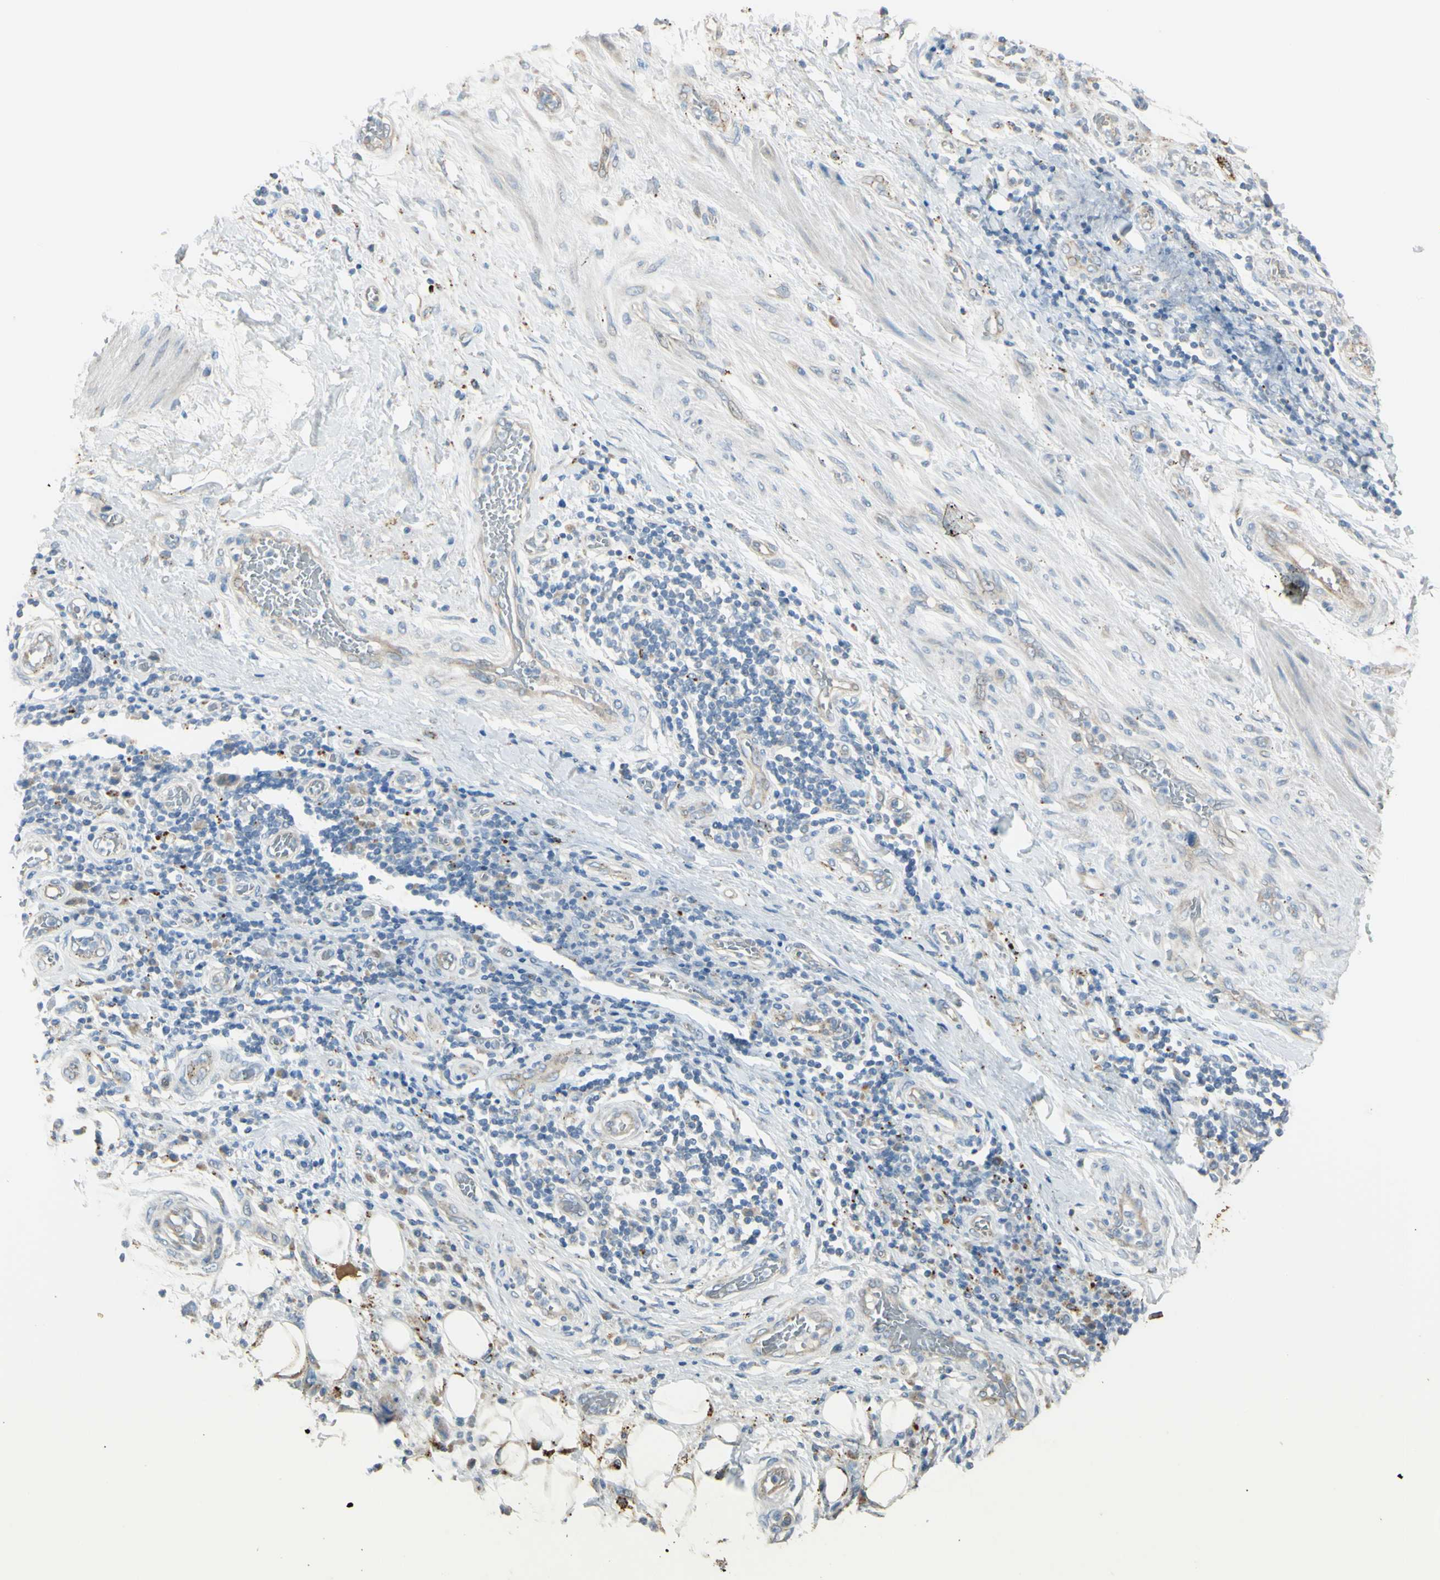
{"staining": {"intensity": "weak", "quantity": "25%-75%", "location": "cytoplasmic/membranous"}, "tissue": "stomach cancer", "cell_type": "Tumor cells", "image_type": "cancer", "snomed": [{"axis": "morphology", "description": "Adenocarcinoma, NOS"}, {"axis": "topography", "description": "Stomach"}], "caption": "An immunohistochemistry (IHC) image of neoplastic tissue is shown. Protein staining in brown labels weak cytoplasmic/membranous positivity in adenocarcinoma (stomach) within tumor cells. Using DAB (3,3'-diaminobenzidine) (brown) and hematoxylin (blue) stains, captured at high magnification using brightfield microscopy.", "gene": "ANGPTL1", "patient": {"sex": "female", "age": 73}}